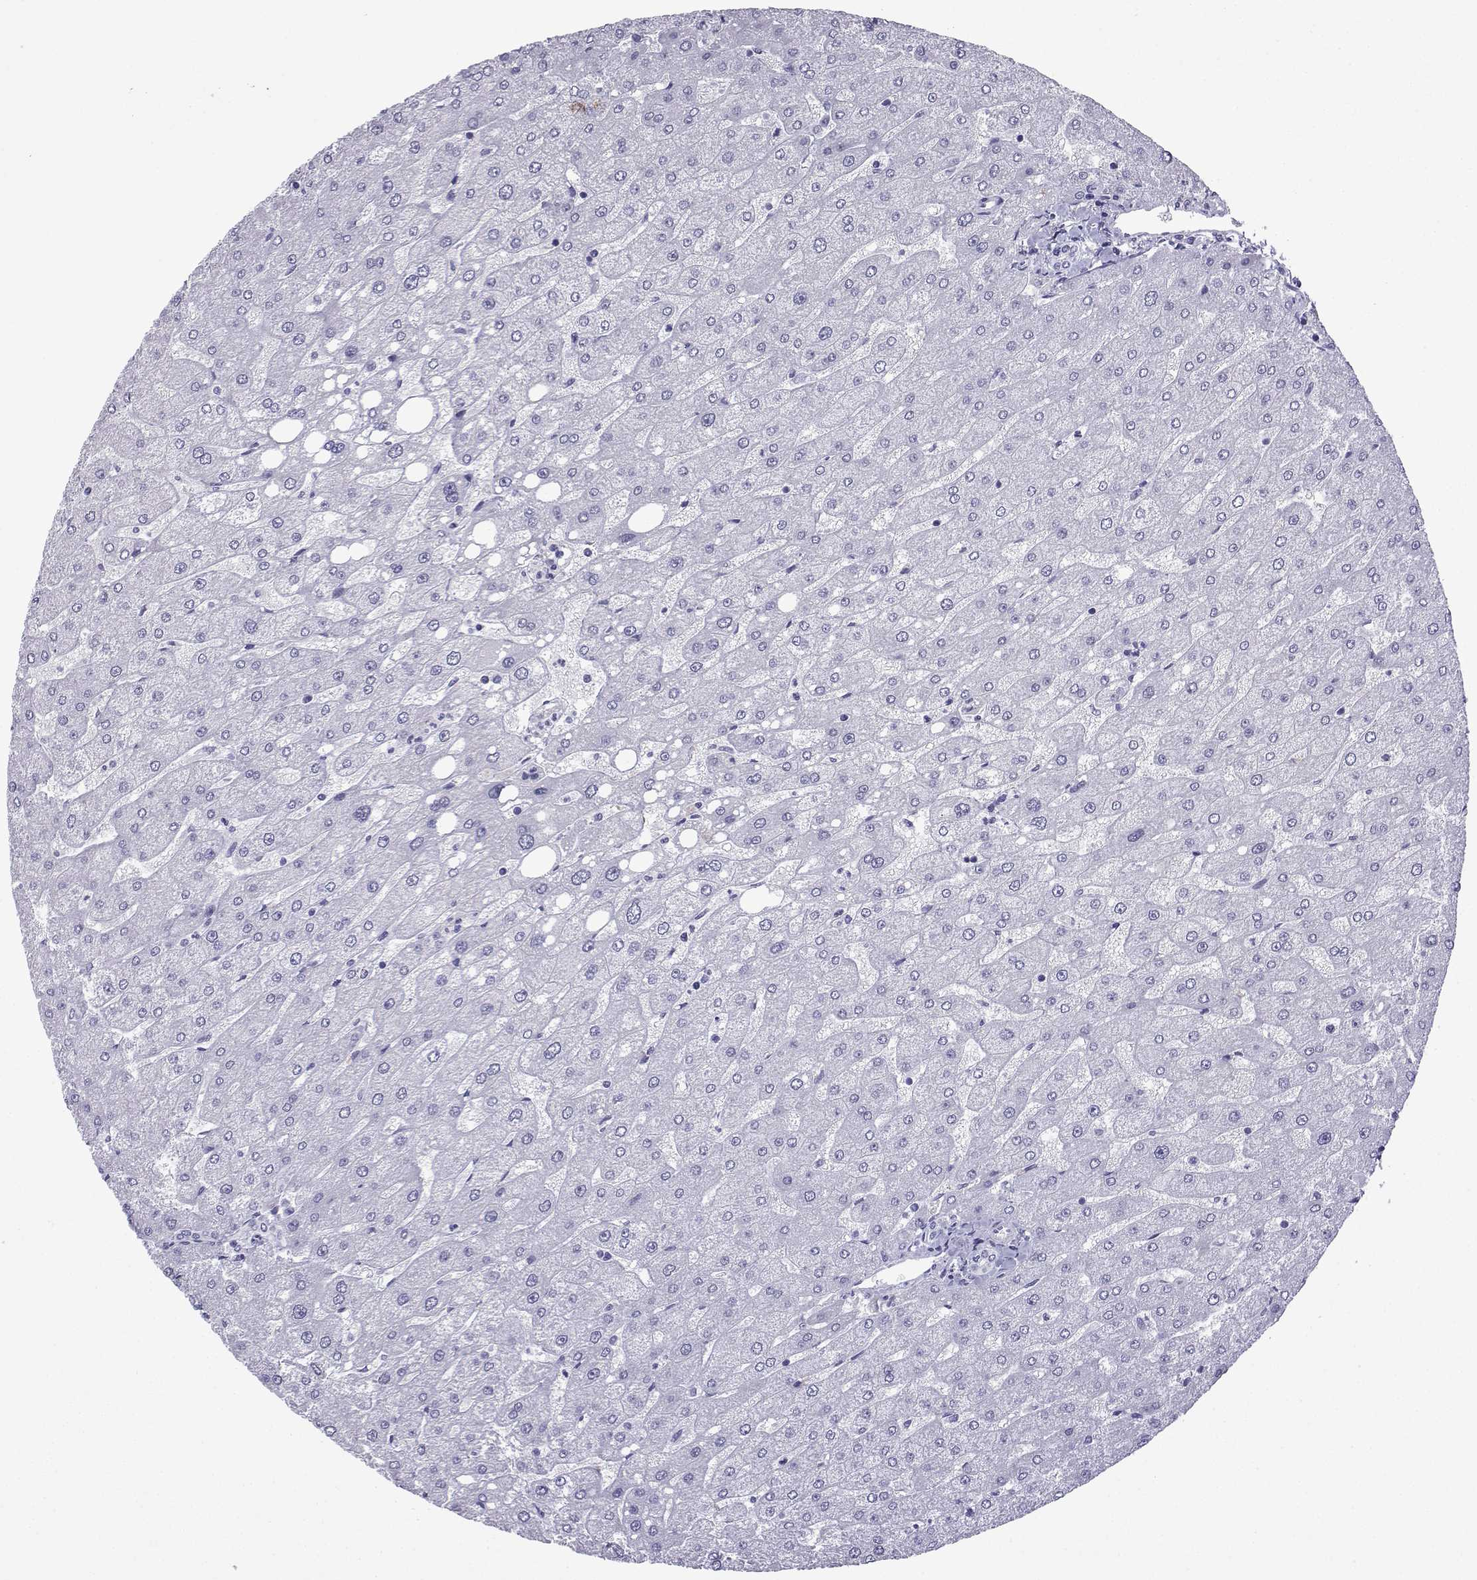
{"staining": {"intensity": "negative", "quantity": "none", "location": "none"}, "tissue": "liver", "cell_type": "Cholangiocytes", "image_type": "normal", "snomed": [{"axis": "morphology", "description": "Normal tissue, NOS"}, {"axis": "topography", "description": "Liver"}], "caption": "DAB immunohistochemical staining of normal liver shows no significant expression in cholangiocytes.", "gene": "TRIM46", "patient": {"sex": "male", "age": 67}}